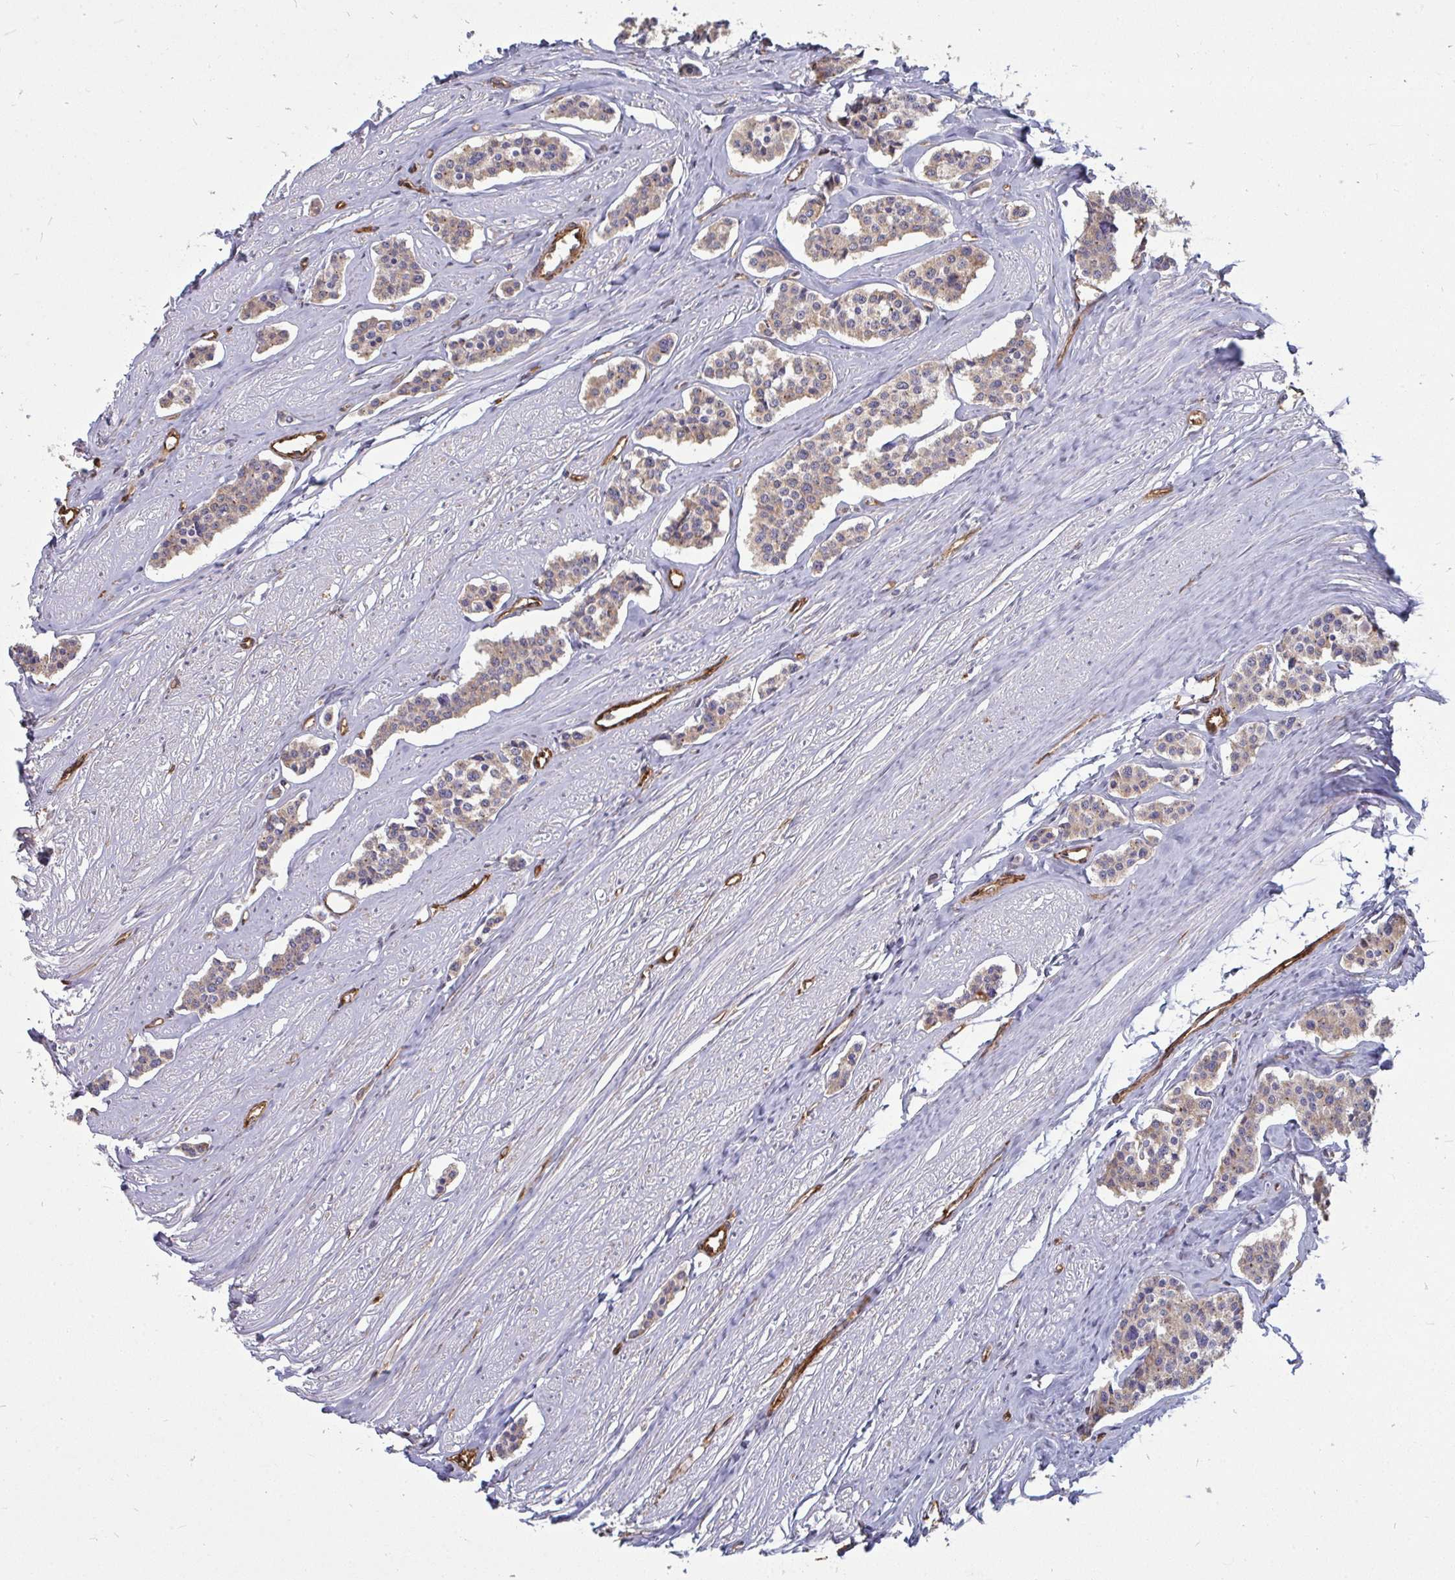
{"staining": {"intensity": "weak", "quantity": "<25%", "location": "cytoplasmic/membranous"}, "tissue": "carcinoid", "cell_type": "Tumor cells", "image_type": "cancer", "snomed": [{"axis": "morphology", "description": "Carcinoid, malignant, NOS"}, {"axis": "topography", "description": "Small intestine"}], "caption": "This is a micrograph of immunohistochemistry staining of carcinoid, which shows no positivity in tumor cells.", "gene": "ISCU", "patient": {"sex": "male", "age": 60}}